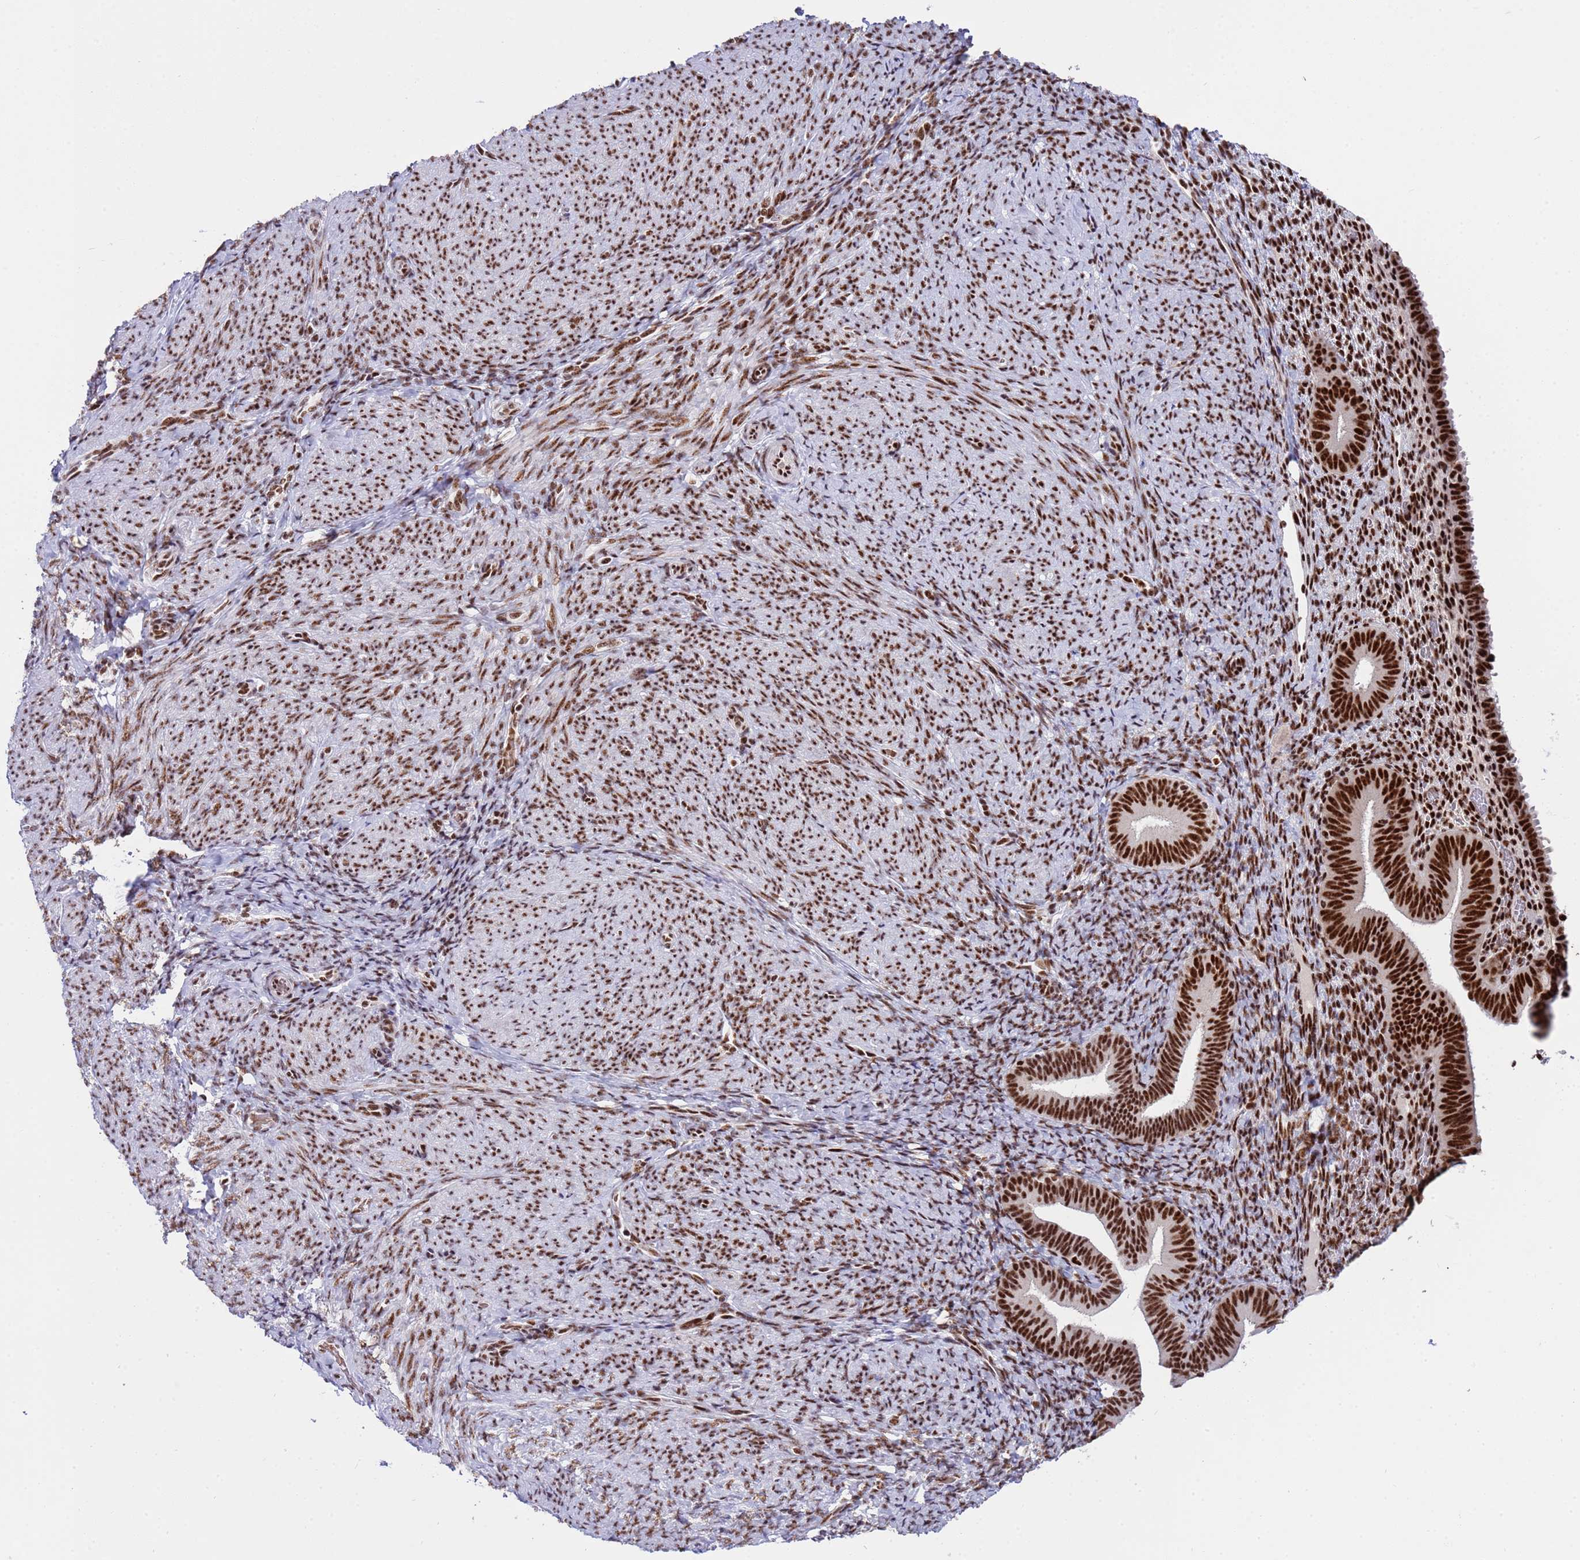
{"staining": {"intensity": "weak", "quantity": "25%-75%", "location": "nuclear"}, "tissue": "endometrium", "cell_type": "Cells in endometrial stroma", "image_type": "normal", "snomed": [{"axis": "morphology", "description": "Normal tissue, NOS"}, {"axis": "topography", "description": "Endometrium"}], "caption": "Benign endometrium was stained to show a protein in brown. There is low levels of weak nuclear positivity in approximately 25%-75% of cells in endometrial stroma. Immunohistochemistry stains the protein of interest in brown and the nuclei are stained blue.", "gene": "THOC2", "patient": {"sex": "female", "age": 65}}